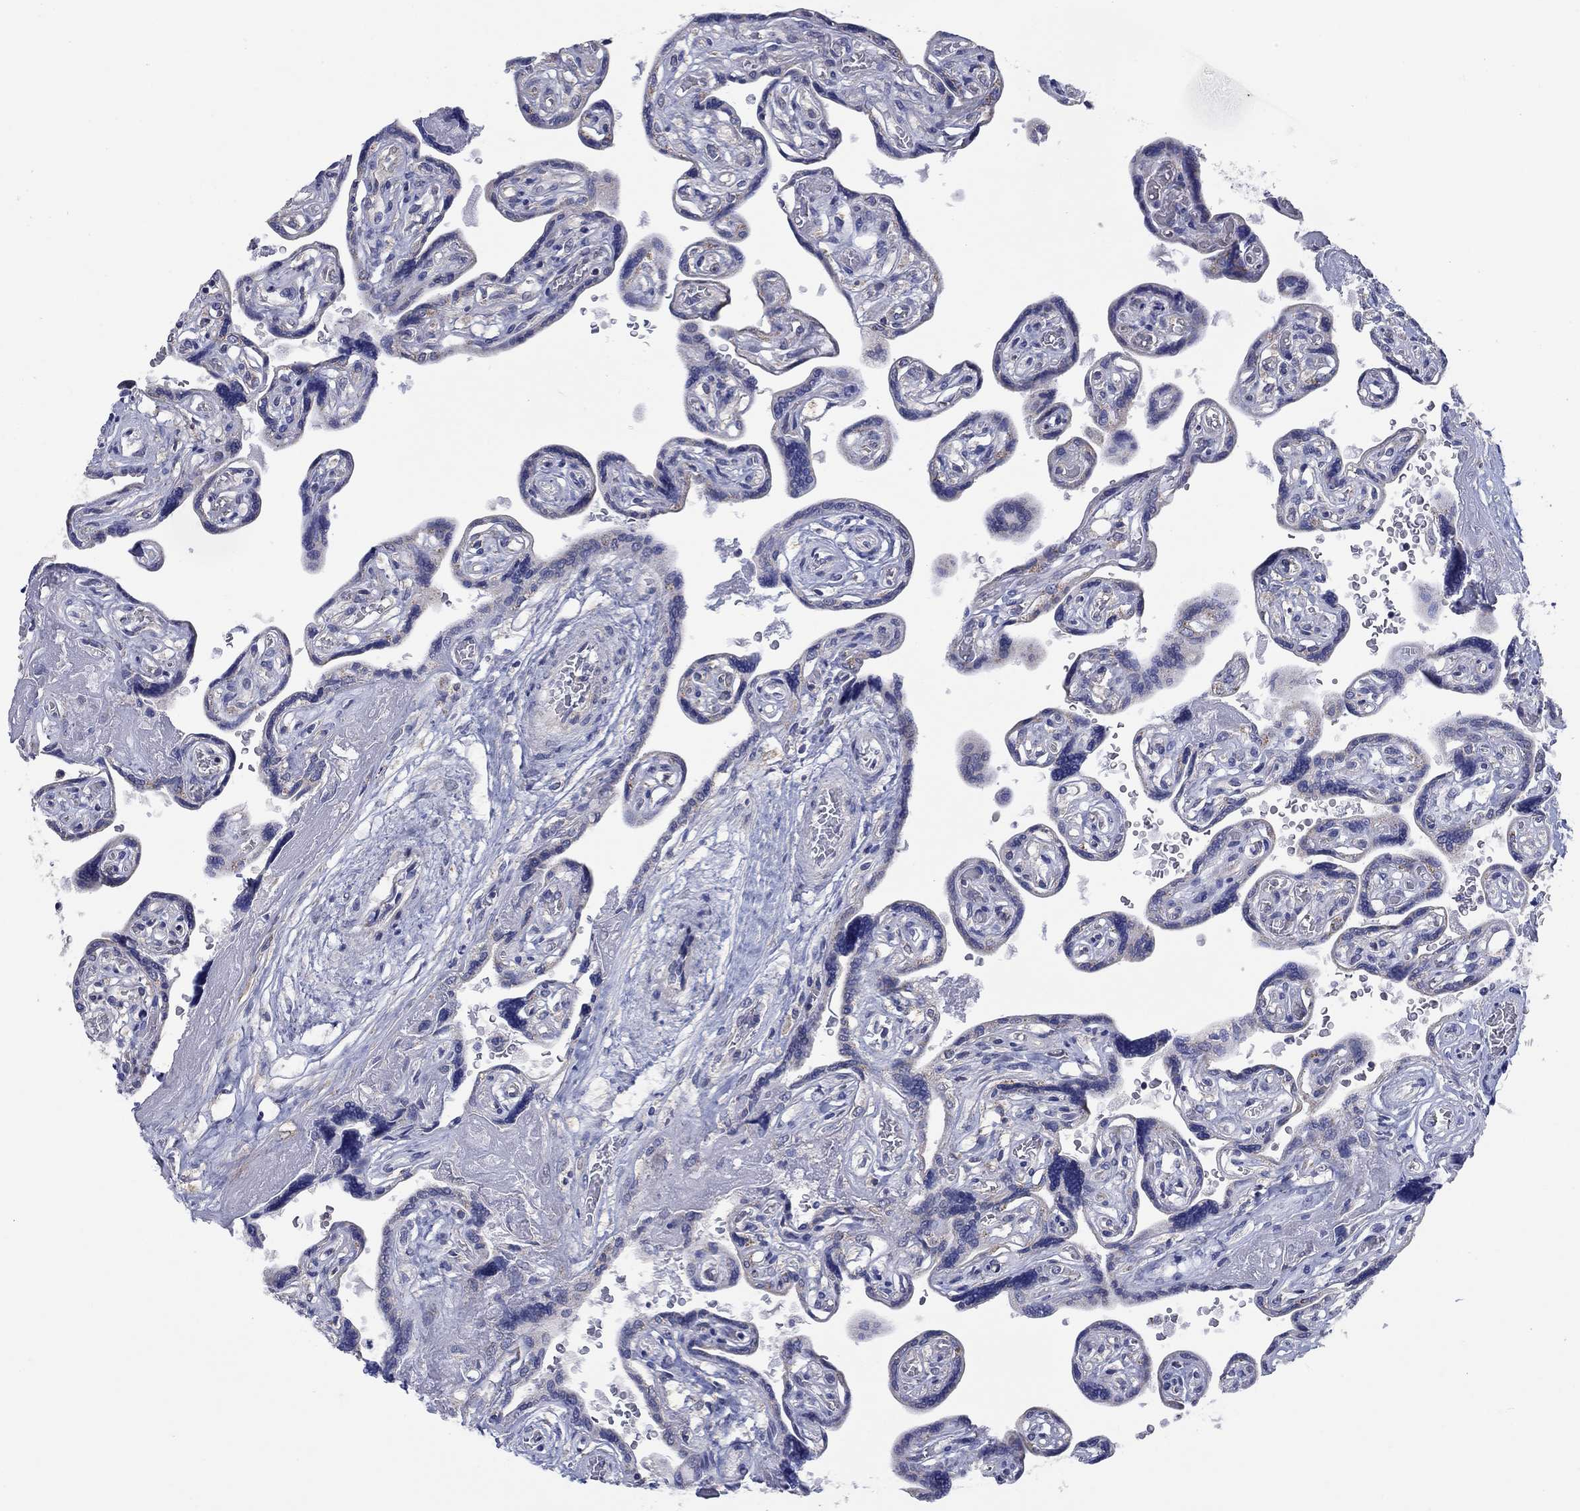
{"staining": {"intensity": "negative", "quantity": "none", "location": "none"}, "tissue": "placenta", "cell_type": "Decidual cells", "image_type": "normal", "snomed": [{"axis": "morphology", "description": "Normal tissue, NOS"}, {"axis": "topography", "description": "Placenta"}], "caption": "The immunohistochemistry (IHC) image has no significant staining in decidual cells of placenta. (DAB (3,3'-diaminobenzidine) immunohistochemistry with hematoxylin counter stain).", "gene": "CLVS1", "patient": {"sex": "female", "age": 32}}